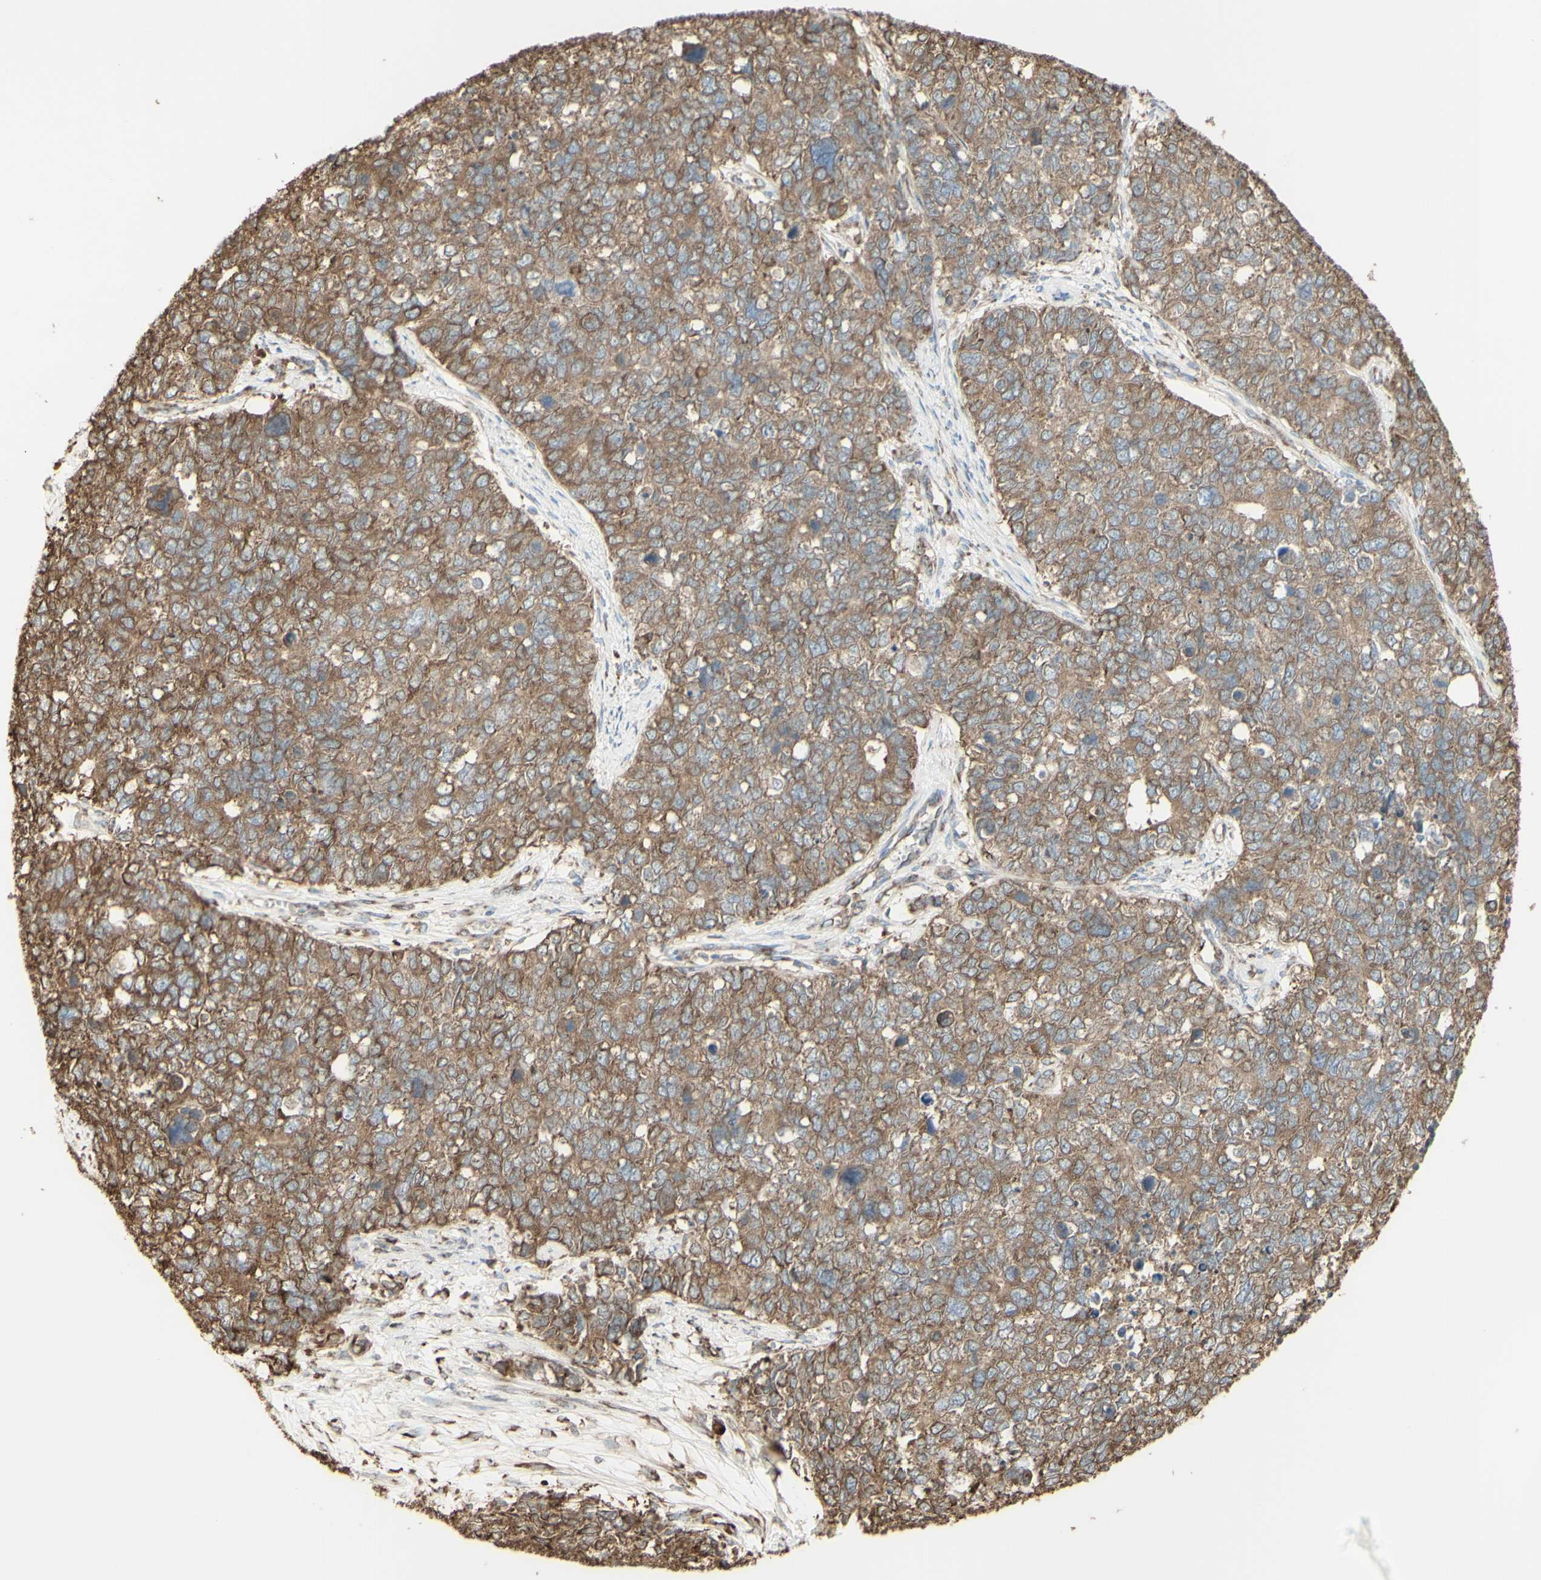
{"staining": {"intensity": "weak", "quantity": ">75%", "location": "cytoplasmic/membranous"}, "tissue": "cervical cancer", "cell_type": "Tumor cells", "image_type": "cancer", "snomed": [{"axis": "morphology", "description": "Squamous cell carcinoma, NOS"}, {"axis": "topography", "description": "Cervix"}], "caption": "Cervical cancer (squamous cell carcinoma) tissue demonstrates weak cytoplasmic/membranous expression in about >75% of tumor cells, visualized by immunohistochemistry.", "gene": "EEF1B2", "patient": {"sex": "female", "age": 63}}